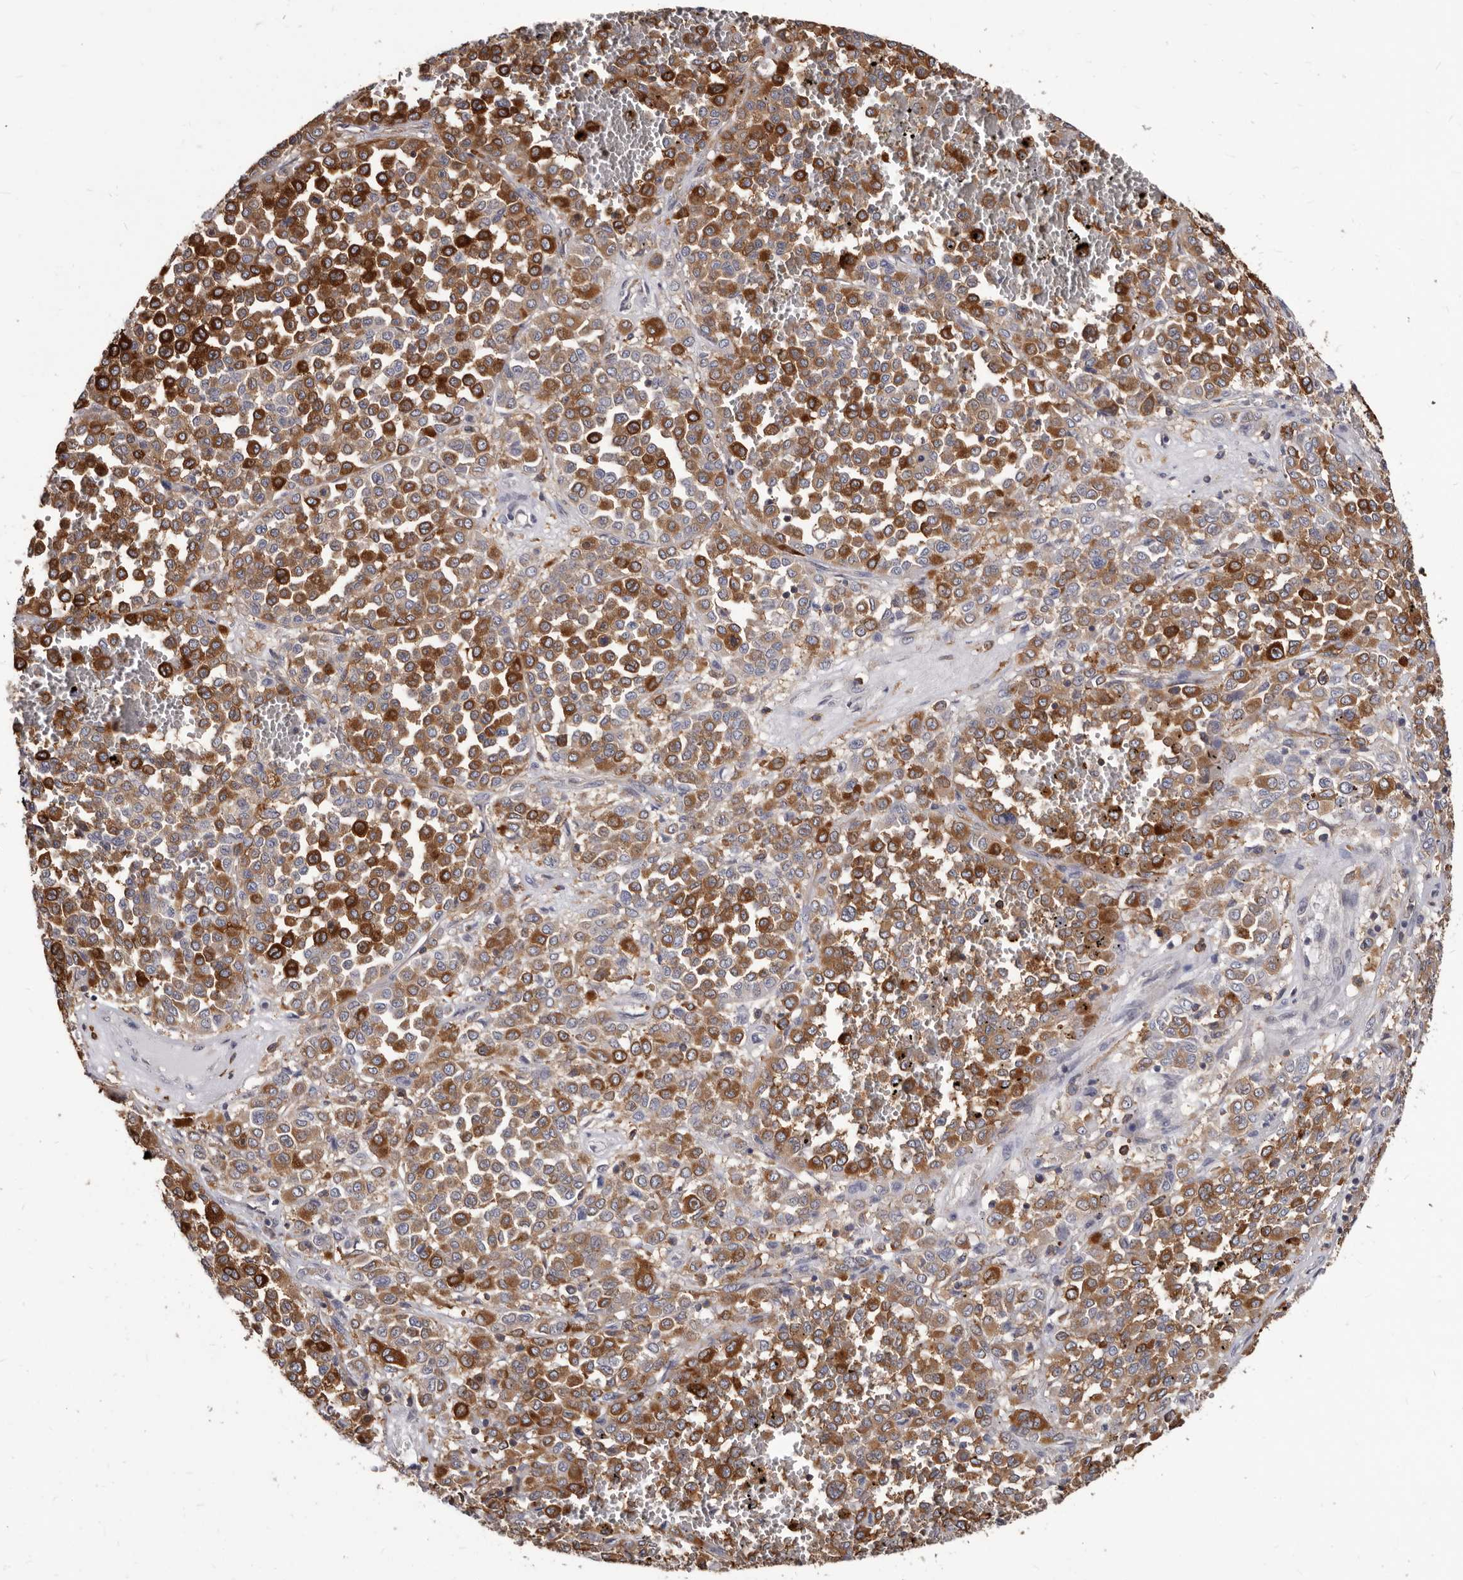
{"staining": {"intensity": "strong", "quantity": ">75%", "location": "cytoplasmic/membranous"}, "tissue": "melanoma", "cell_type": "Tumor cells", "image_type": "cancer", "snomed": [{"axis": "morphology", "description": "Malignant melanoma, Metastatic site"}, {"axis": "topography", "description": "Pancreas"}], "caption": "Brown immunohistochemical staining in human melanoma reveals strong cytoplasmic/membranous positivity in about >75% of tumor cells.", "gene": "NIBAN1", "patient": {"sex": "female", "age": 30}}